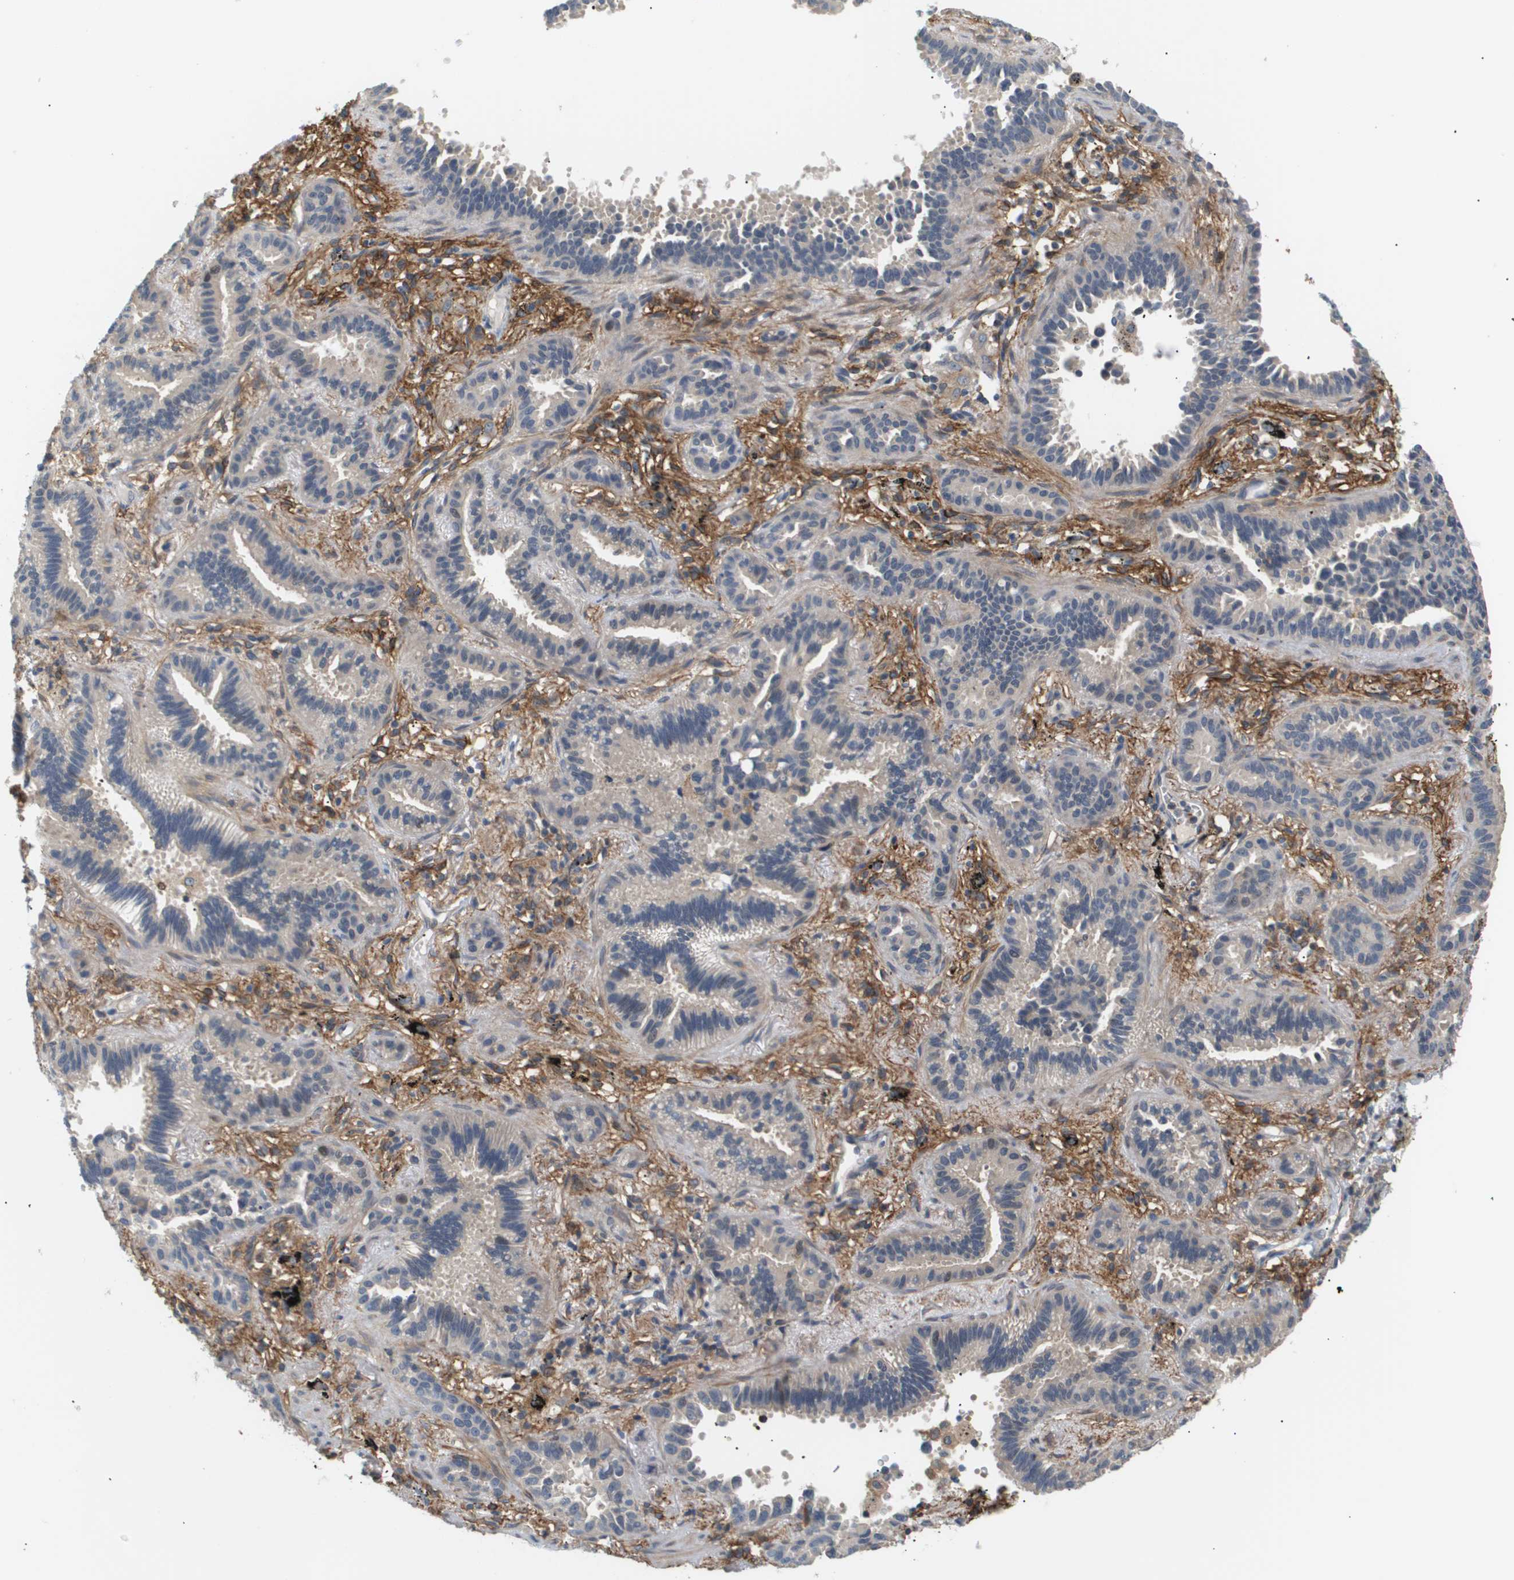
{"staining": {"intensity": "negative", "quantity": "none", "location": "none"}, "tissue": "lung cancer", "cell_type": "Tumor cells", "image_type": "cancer", "snomed": [{"axis": "morphology", "description": "Normal tissue, NOS"}, {"axis": "morphology", "description": "Adenocarcinoma, NOS"}, {"axis": "topography", "description": "Lung"}], "caption": "Immunohistochemistry (IHC) photomicrograph of human lung cancer (adenocarcinoma) stained for a protein (brown), which displays no expression in tumor cells.", "gene": "CORO2B", "patient": {"sex": "male", "age": 59}}